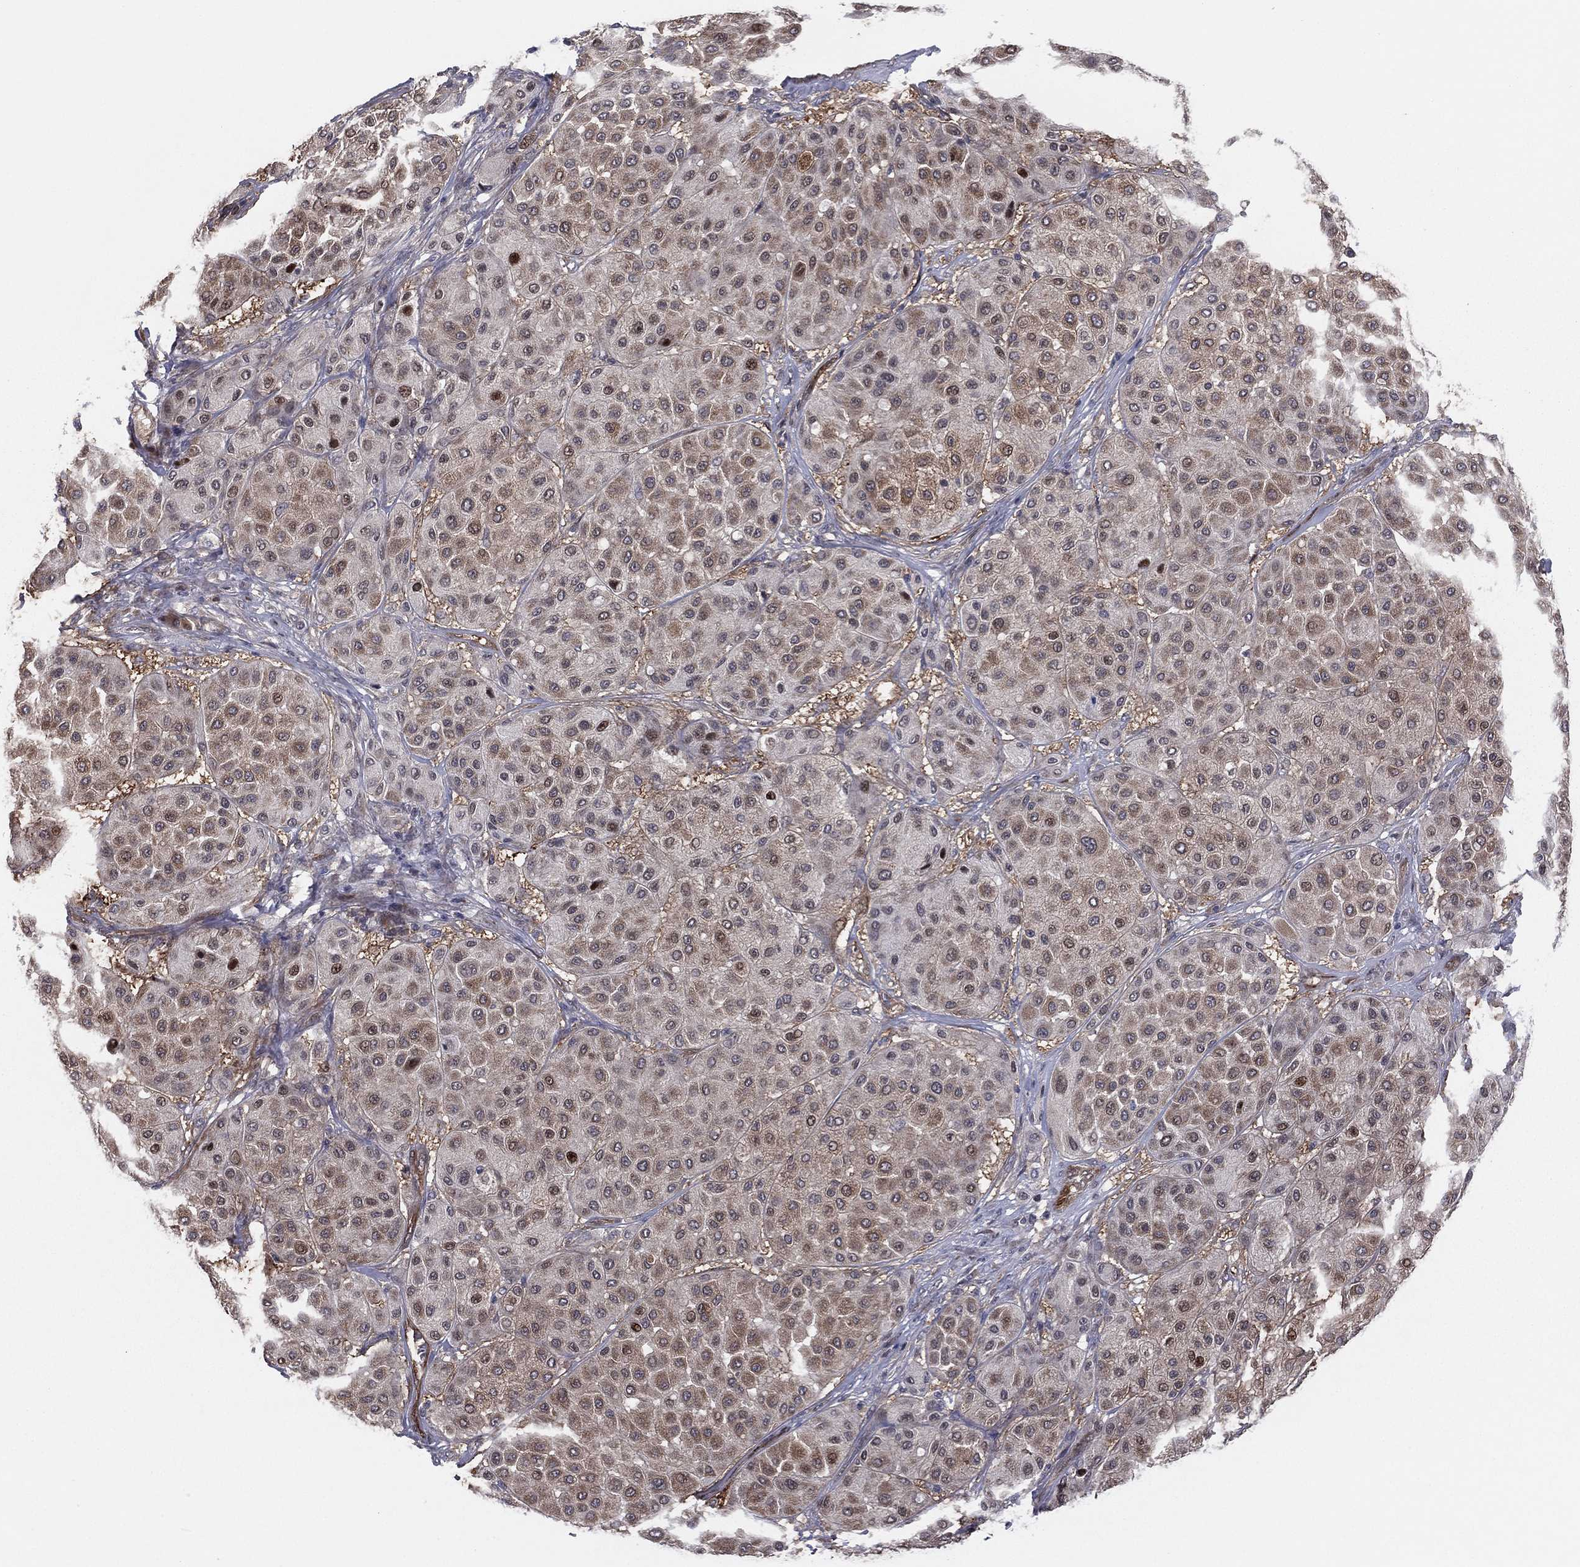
{"staining": {"intensity": "moderate", "quantity": "<25%", "location": "cytoplasmic/membranous,nuclear"}, "tissue": "melanoma", "cell_type": "Tumor cells", "image_type": "cancer", "snomed": [{"axis": "morphology", "description": "Malignant melanoma, Metastatic site"}, {"axis": "topography", "description": "Smooth muscle"}], "caption": "This histopathology image shows immunohistochemistry (IHC) staining of melanoma, with low moderate cytoplasmic/membranous and nuclear expression in approximately <25% of tumor cells.", "gene": "SNCG", "patient": {"sex": "male", "age": 41}}